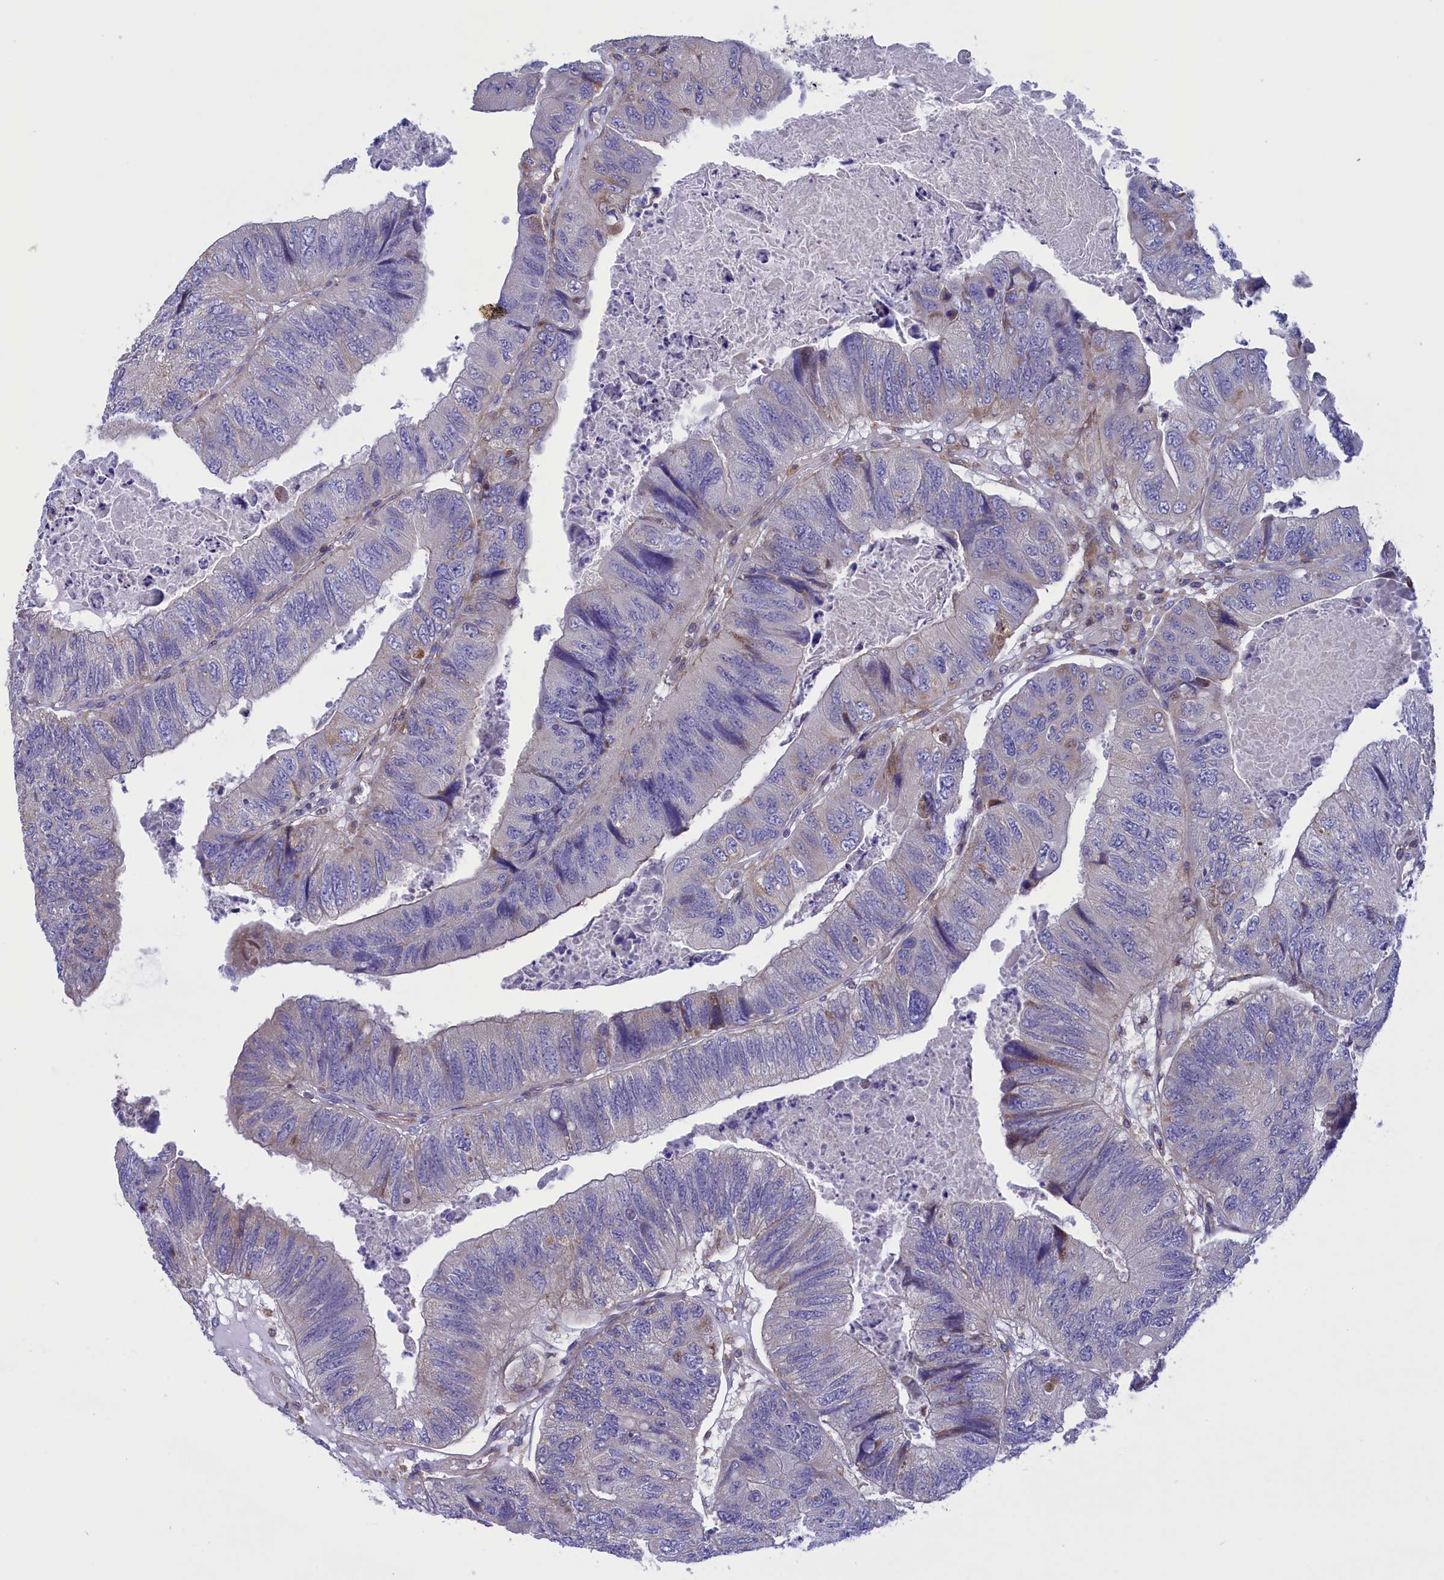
{"staining": {"intensity": "weak", "quantity": "<25%", "location": "cytoplasmic/membranous"}, "tissue": "colorectal cancer", "cell_type": "Tumor cells", "image_type": "cancer", "snomed": [{"axis": "morphology", "description": "Adenocarcinoma, NOS"}, {"axis": "topography", "description": "Rectum"}], "caption": "Tumor cells are negative for protein expression in human colorectal cancer. Nuclei are stained in blue.", "gene": "CORO7-PAM16", "patient": {"sex": "male", "age": 63}}